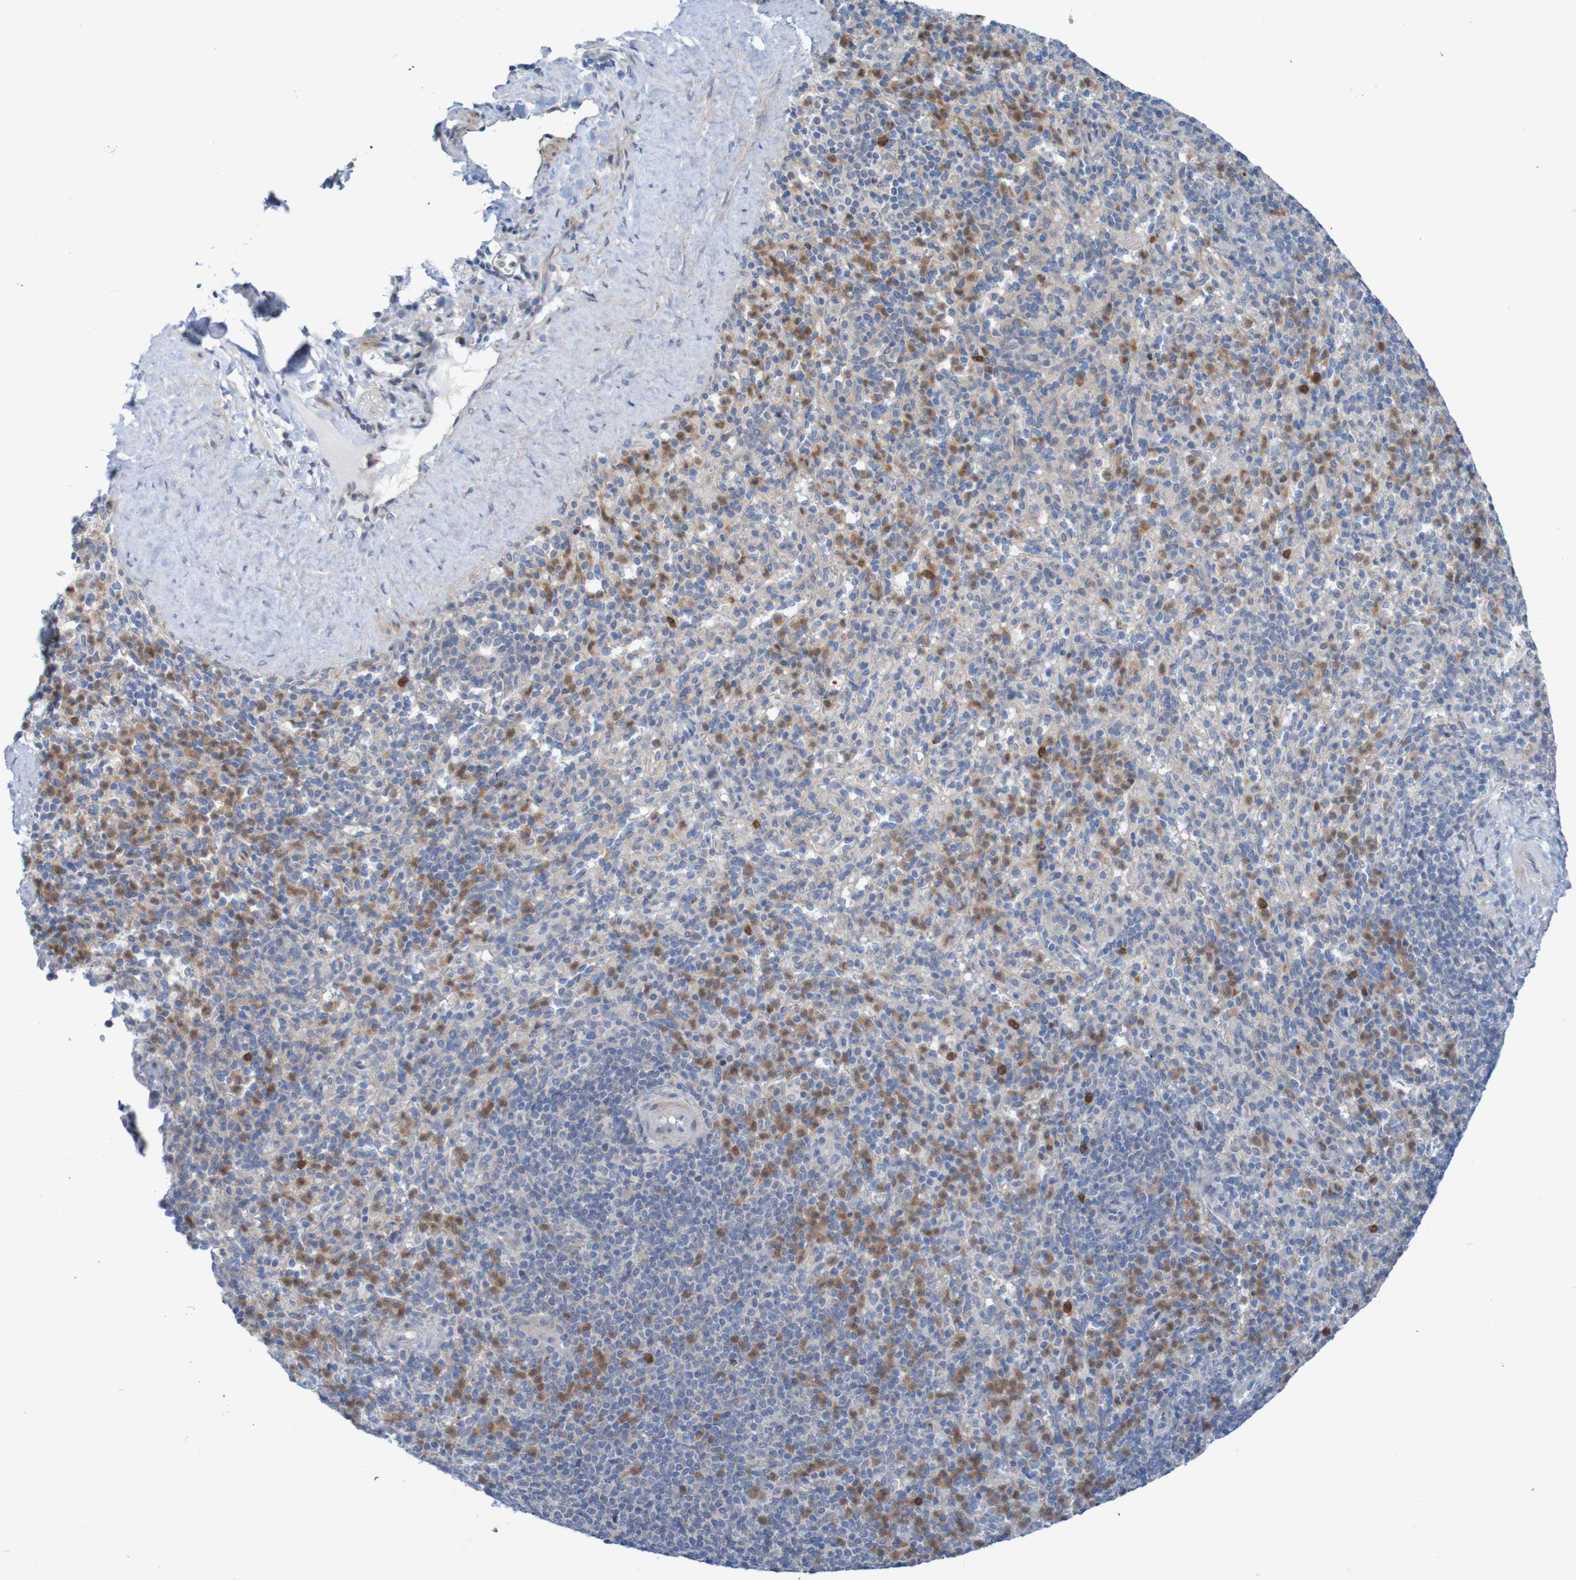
{"staining": {"intensity": "moderate", "quantity": "<25%", "location": "cytoplasmic/membranous"}, "tissue": "spleen", "cell_type": "Cells in red pulp", "image_type": "normal", "snomed": [{"axis": "morphology", "description": "Normal tissue, NOS"}, {"axis": "topography", "description": "Spleen"}], "caption": "Immunohistochemical staining of benign human spleen shows low levels of moderate cytoplasmic/membranous staining in about <25% of cells in red pulp.", "gene": "ANGPT4", "patient": {"sex": "male", "age": 36}}